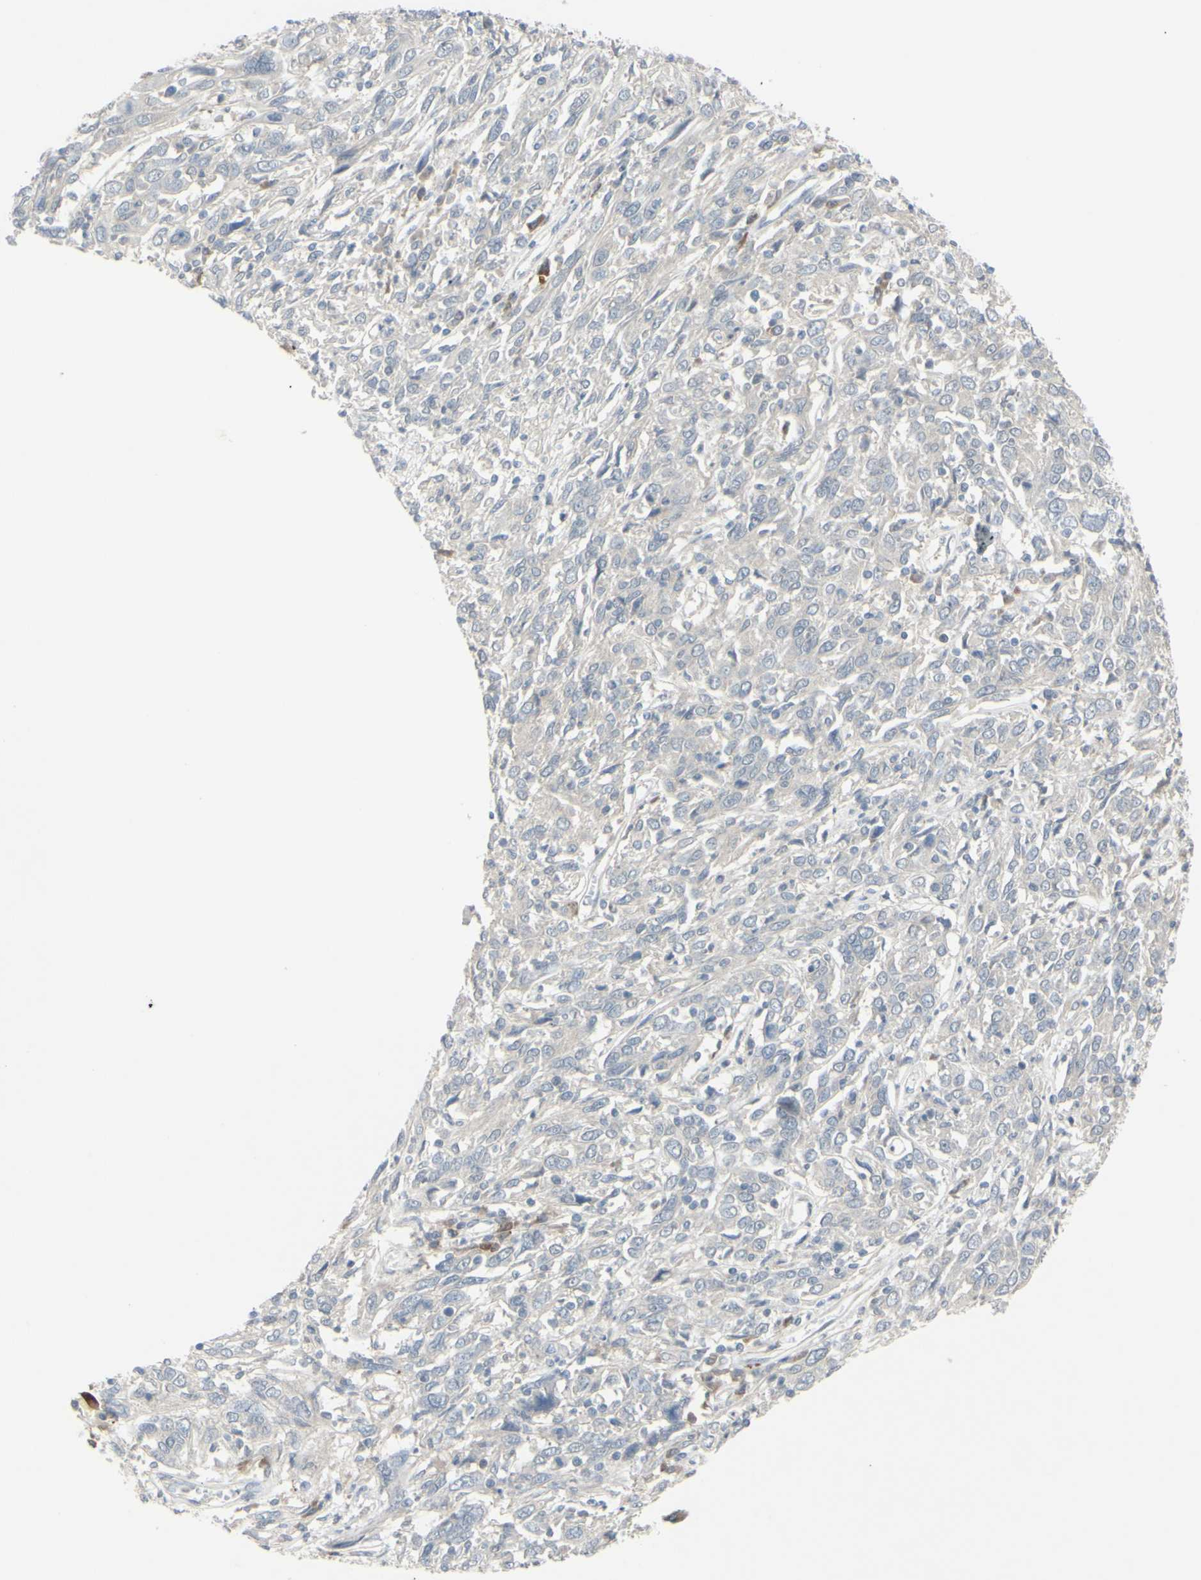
{"staining": {"intensity": "negative", "quantity": "none", "location": "none"}, "tissue": "cervical cancer", "cell_type": "Tumor cells", "image_type": "cancer", "snomed": [{"axis": "morphology", "description": "Squamous cell carcinoma, NOS"}, {"axis": "topography", "description": "Cervix"}], "caption": "DAB (3,3'-diaminobenzidine) immunohistochemical staining of human cervical cancer displays no significant positivity in tumor cells.", "gene": "ETNK1", "patient": {"sex": "female", "age": 46}}